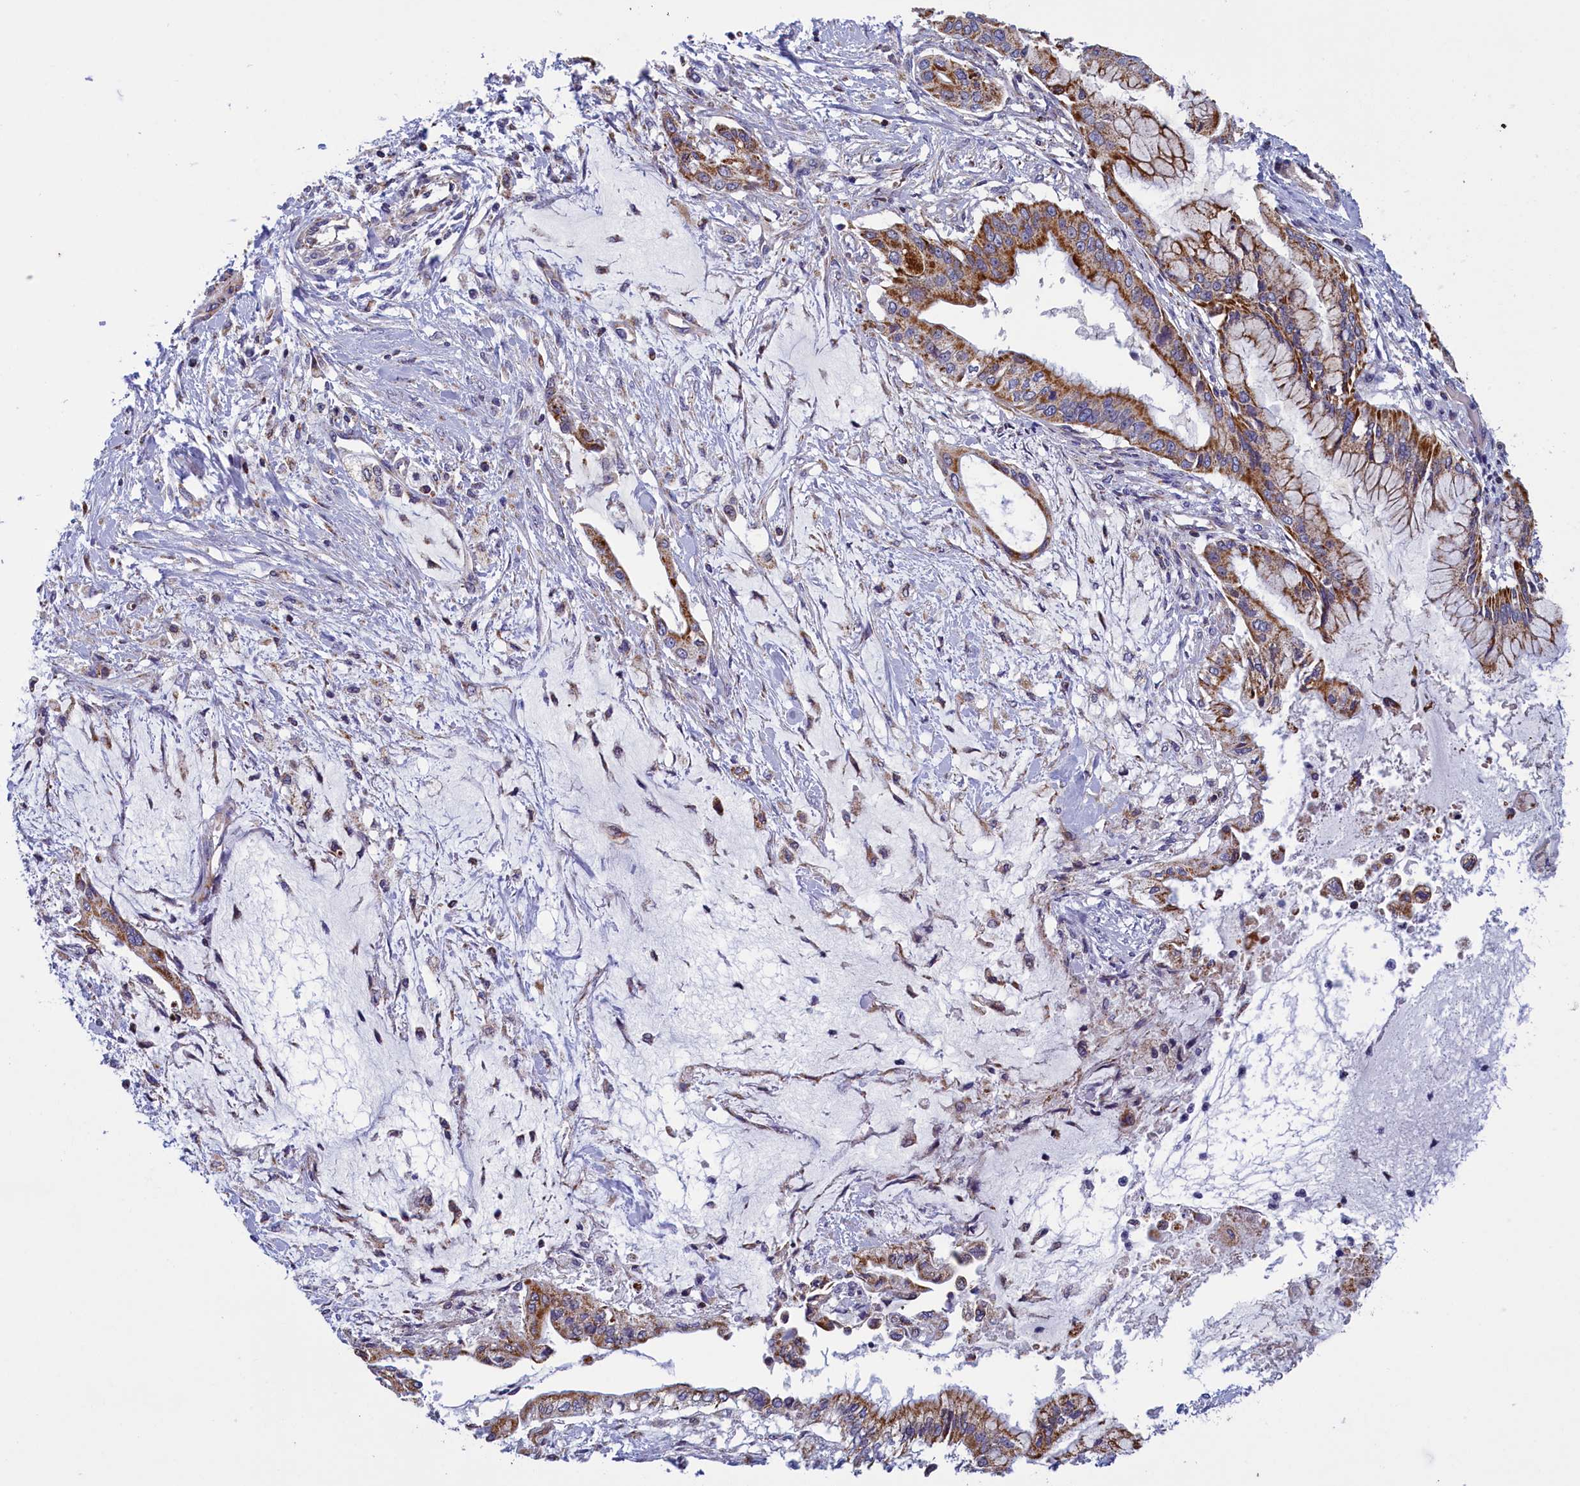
{"staining": {"intensity": "moderate", "quantity": ">75%", "location": "cytoplasmic/membranous"}, "tissue": "pancreatic cancer", "cell_type": "Tumor cells", "image_type": "cancer", "snomed": [{"axis": "morphology", "description": "Adenocarcinoma, NOS"}, {"axis": "topography", "description": "Pancreas"}], "caption": "Brown immunohistochemical staining in human pancreatic cancer (adenocarcinoma) shows moderate cytoplasmic/membranous expression in about >75% of tumor cells.", "gene": "IFT122", "patient": {"sex": "male", "age": 46}}